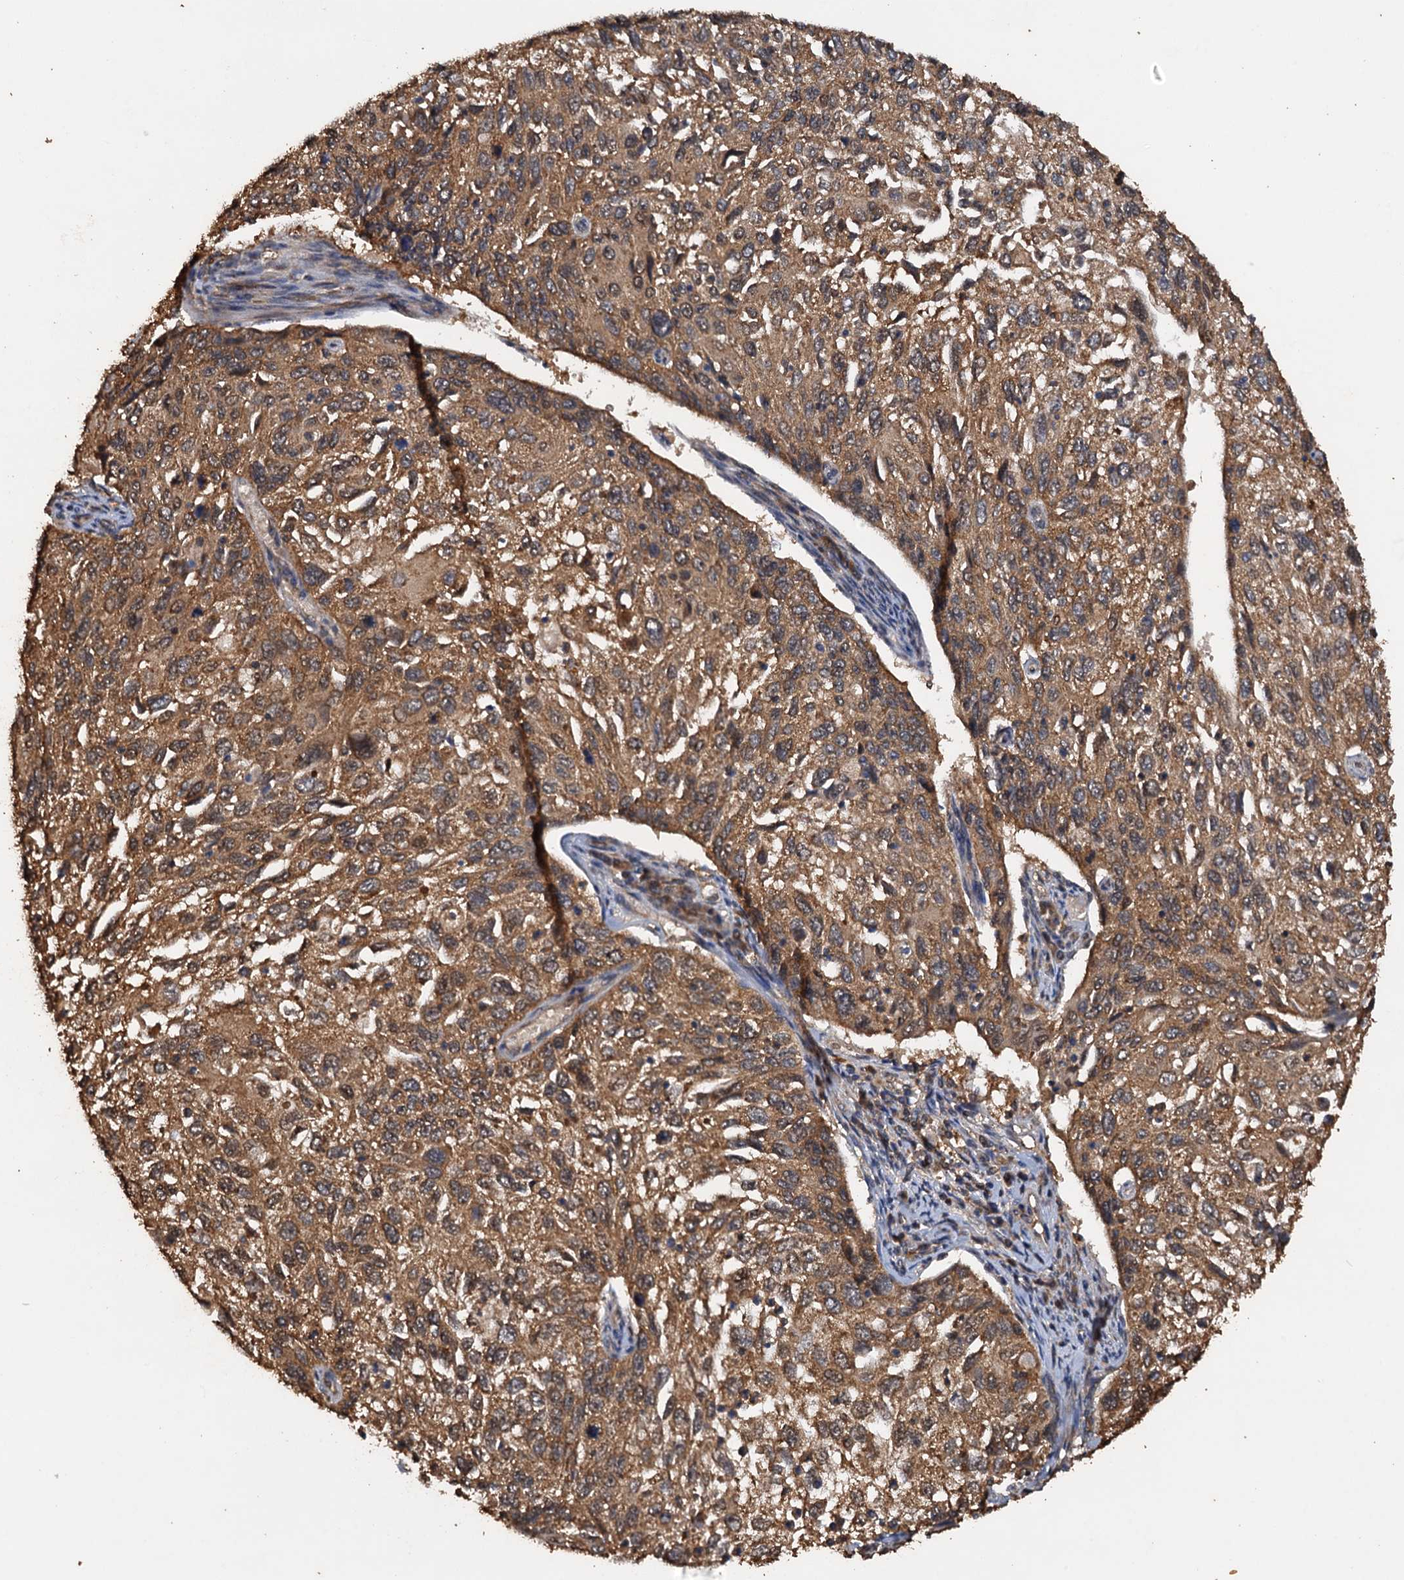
{"staining": {"intensity": "moderate", "quantity": ">75%", "location": "cytoplasmic/membranous"}, "tissue": "cervical cancer", "cell_type": "Tumor cells", "image_type": "cancer", "snomed": [{"axis": "morphology", "description": "Squamous cell carcinoma, NOS"}, {"axis": "topography", "description": "Cervix"}], "caption": "This image shows cervical cancer stained with IHC to label a protein in brown. The cytoplasmic/membranous of tumor cells show moderate positivity for the protein. Nuclei are counter-stained blue.", "gene": "PSMD9", "patient": {"sex": "female", "age": 70}}